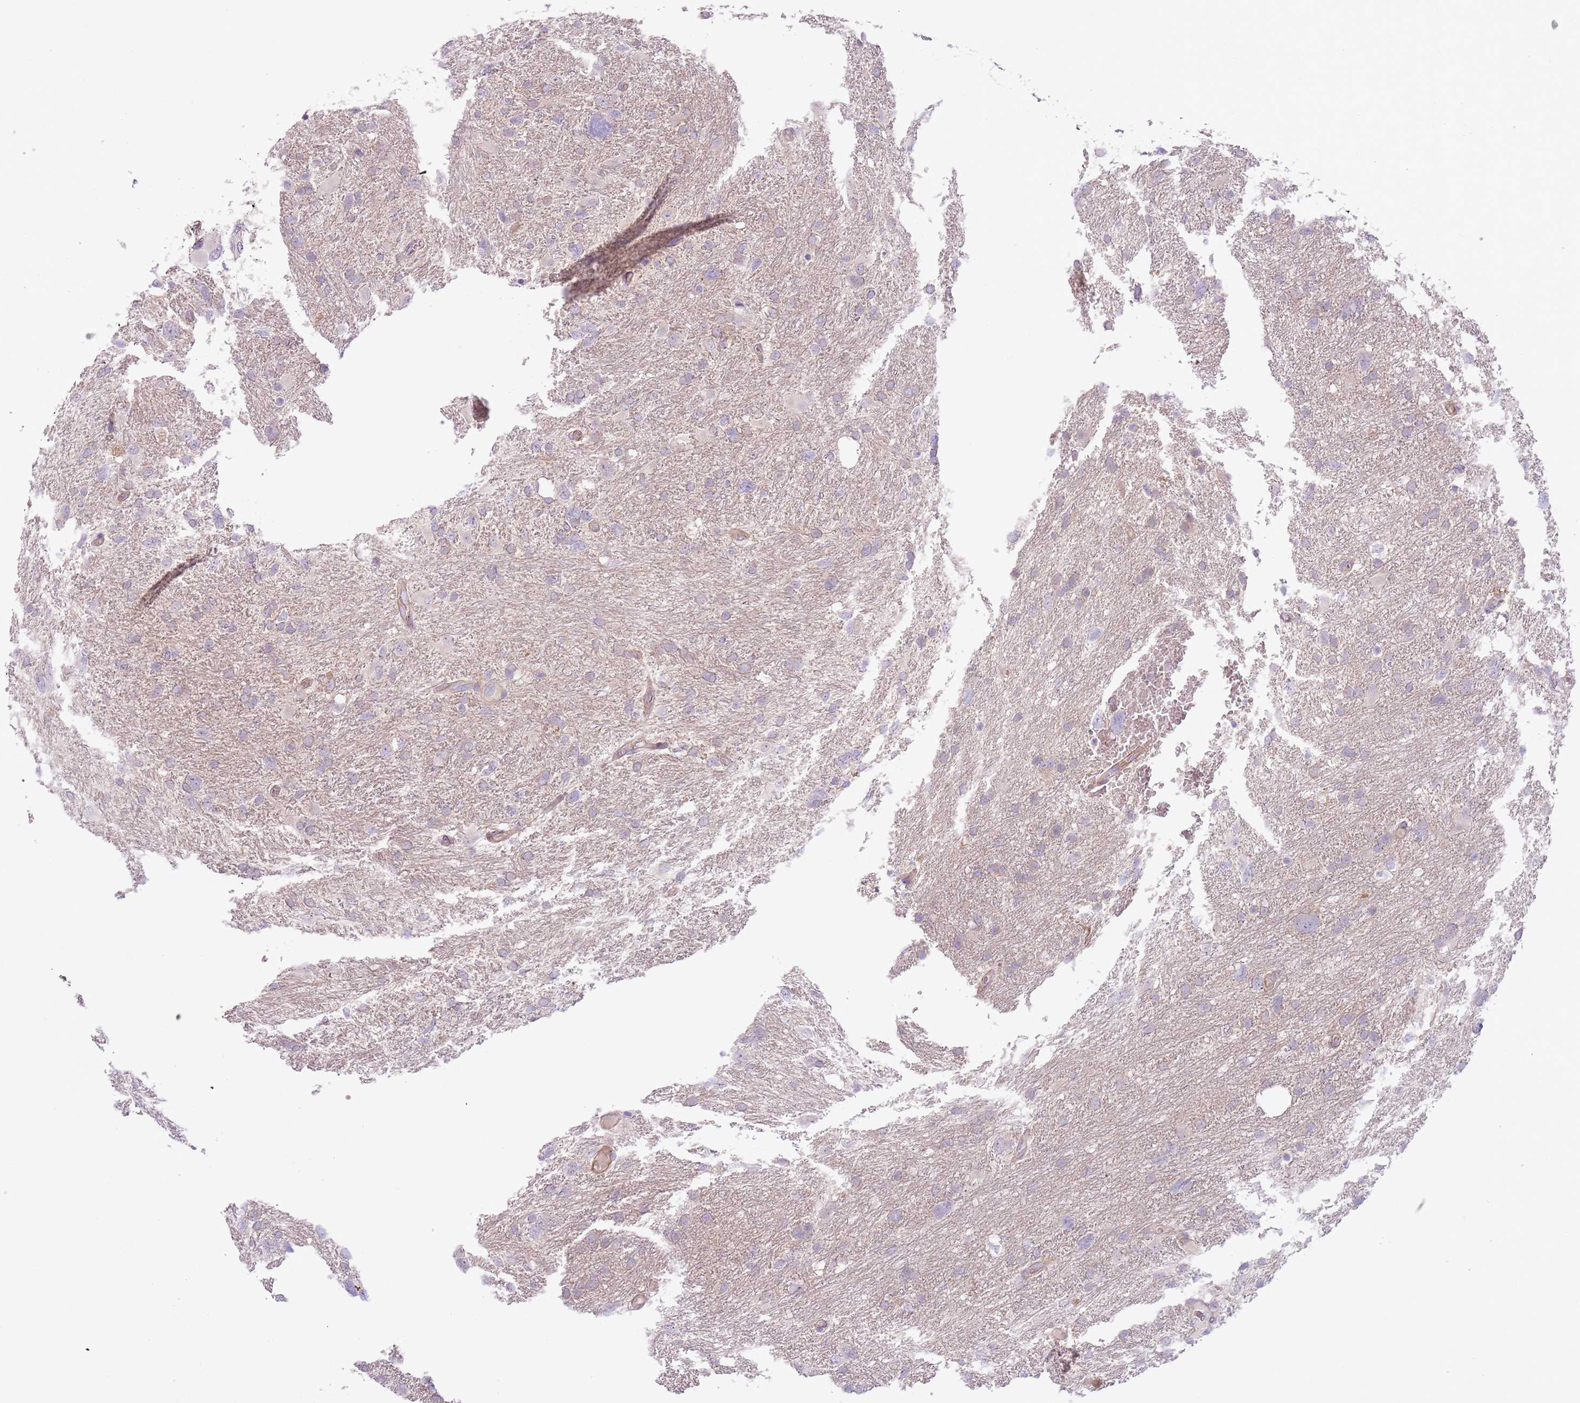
{"staining": {"intensity": "weak", "quantity": "<25%", "location": "cytoplasmic/membranous"}, "tissue": "glioma", "cell_type": "Tumor cells", "image_type": "cancer", "snomed": [{"axis": "morphology", "description": "Glioma, malignant, High grade"}, {"axis": "topography", "description": "Brain"}], "caption": "High power microscopy micrograph of an IHC photomicrograph of malignant glioma (high-grade), revealing no significant staining in tumor cells. The staining is performed using DAB brown chromogen with nuclei counter-stained in using hematoxylin.", "gene": "MRO", "patient": {"sex": "male", "age": 61}}